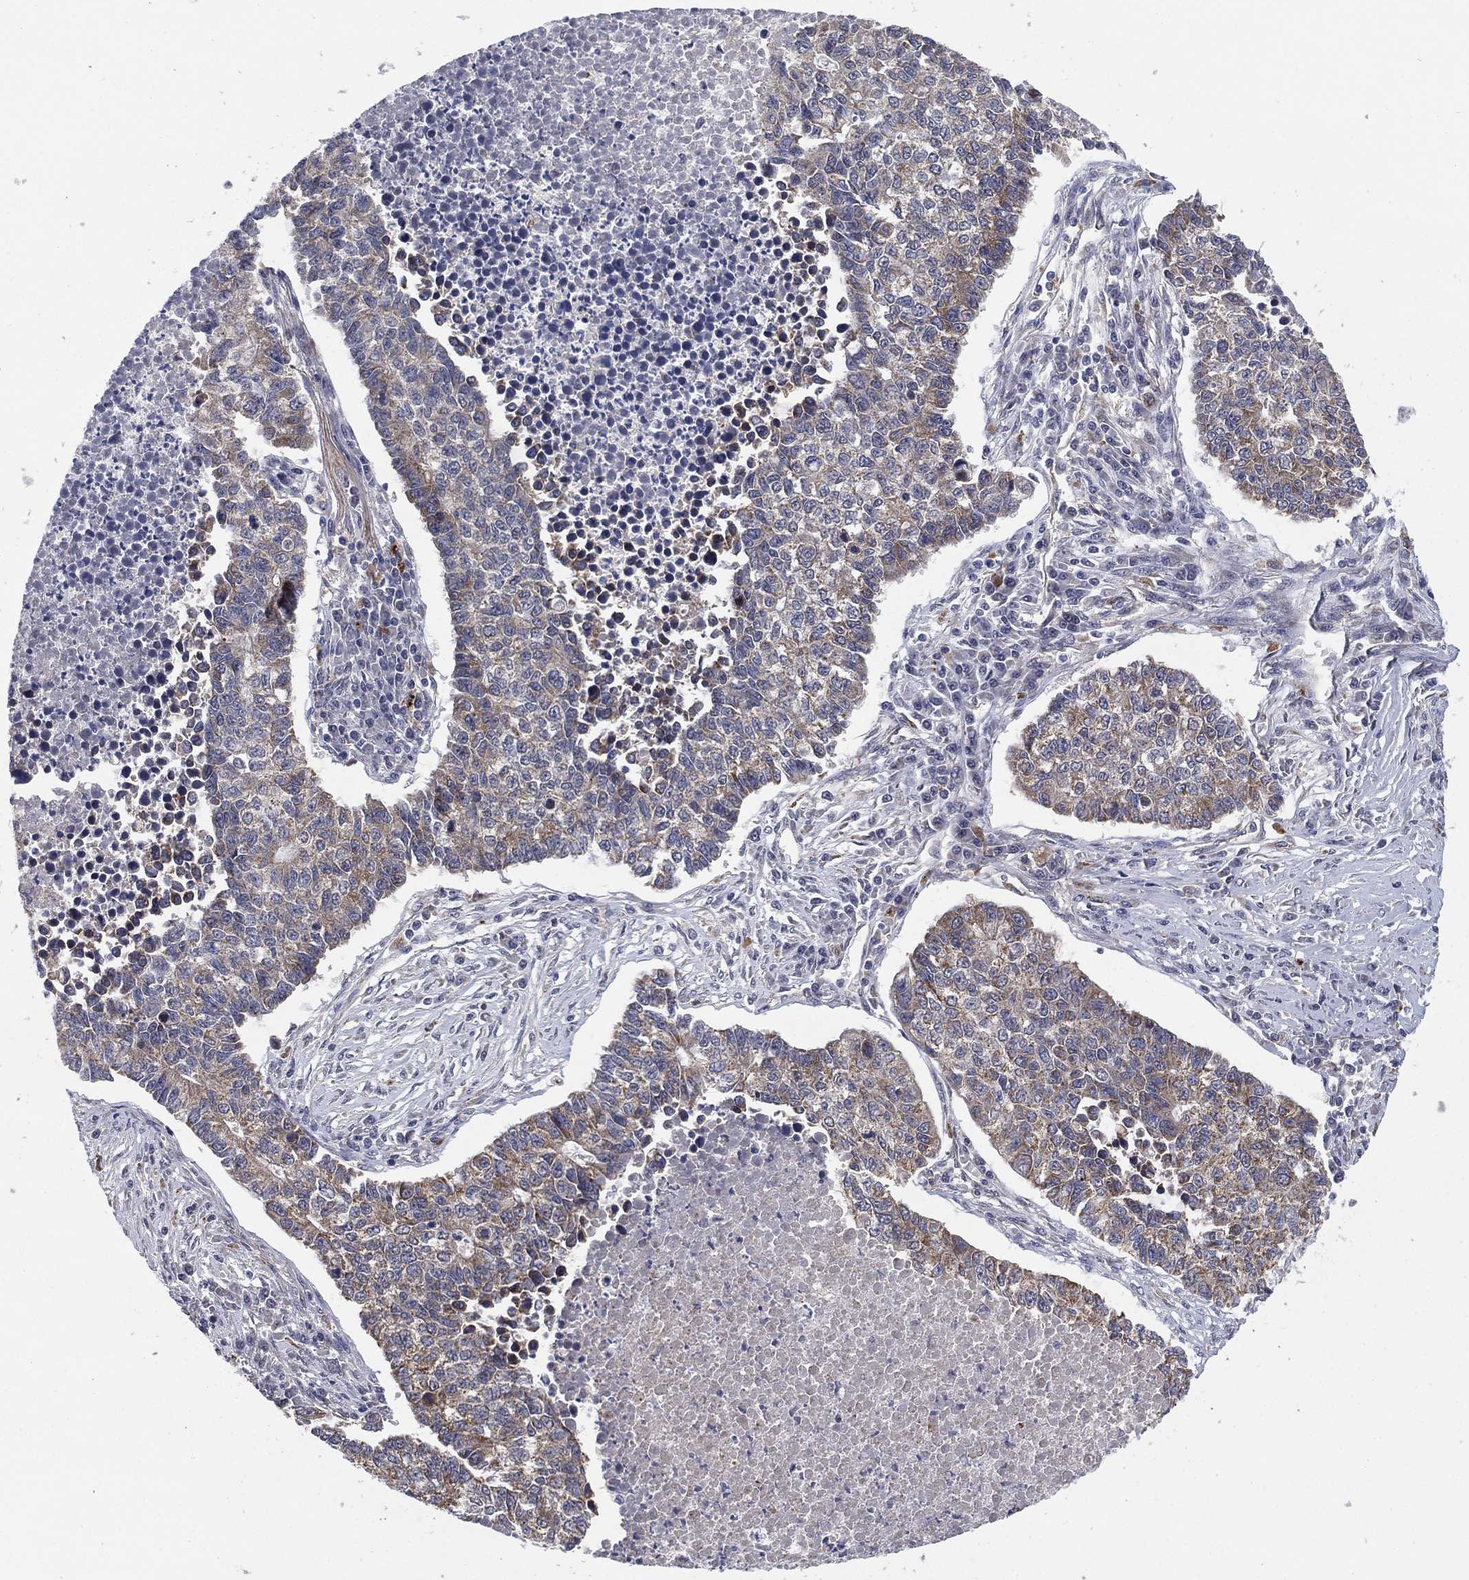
{"staining": {"intensity": "moderate", "quantity": "<25%", "location": "cytoplasmic/membranous"}, "tissue": "lung cancer", "cell_type": "Tumor cells", "image_type": "cancer", "snomed": [{"axis": "morphology", "description": "Adenocarcinoma, NOS"}, {"axis": "topography", "description": "Lung"}], "caption": "There is low levels of moderate cytoplasmic/membranous staining in tumor cells of lung cancer, as demonstrated by immunohistochemical staining (brown color).", "gene": "SELENOO", "patient": {"sex": "male", "age": 57}}